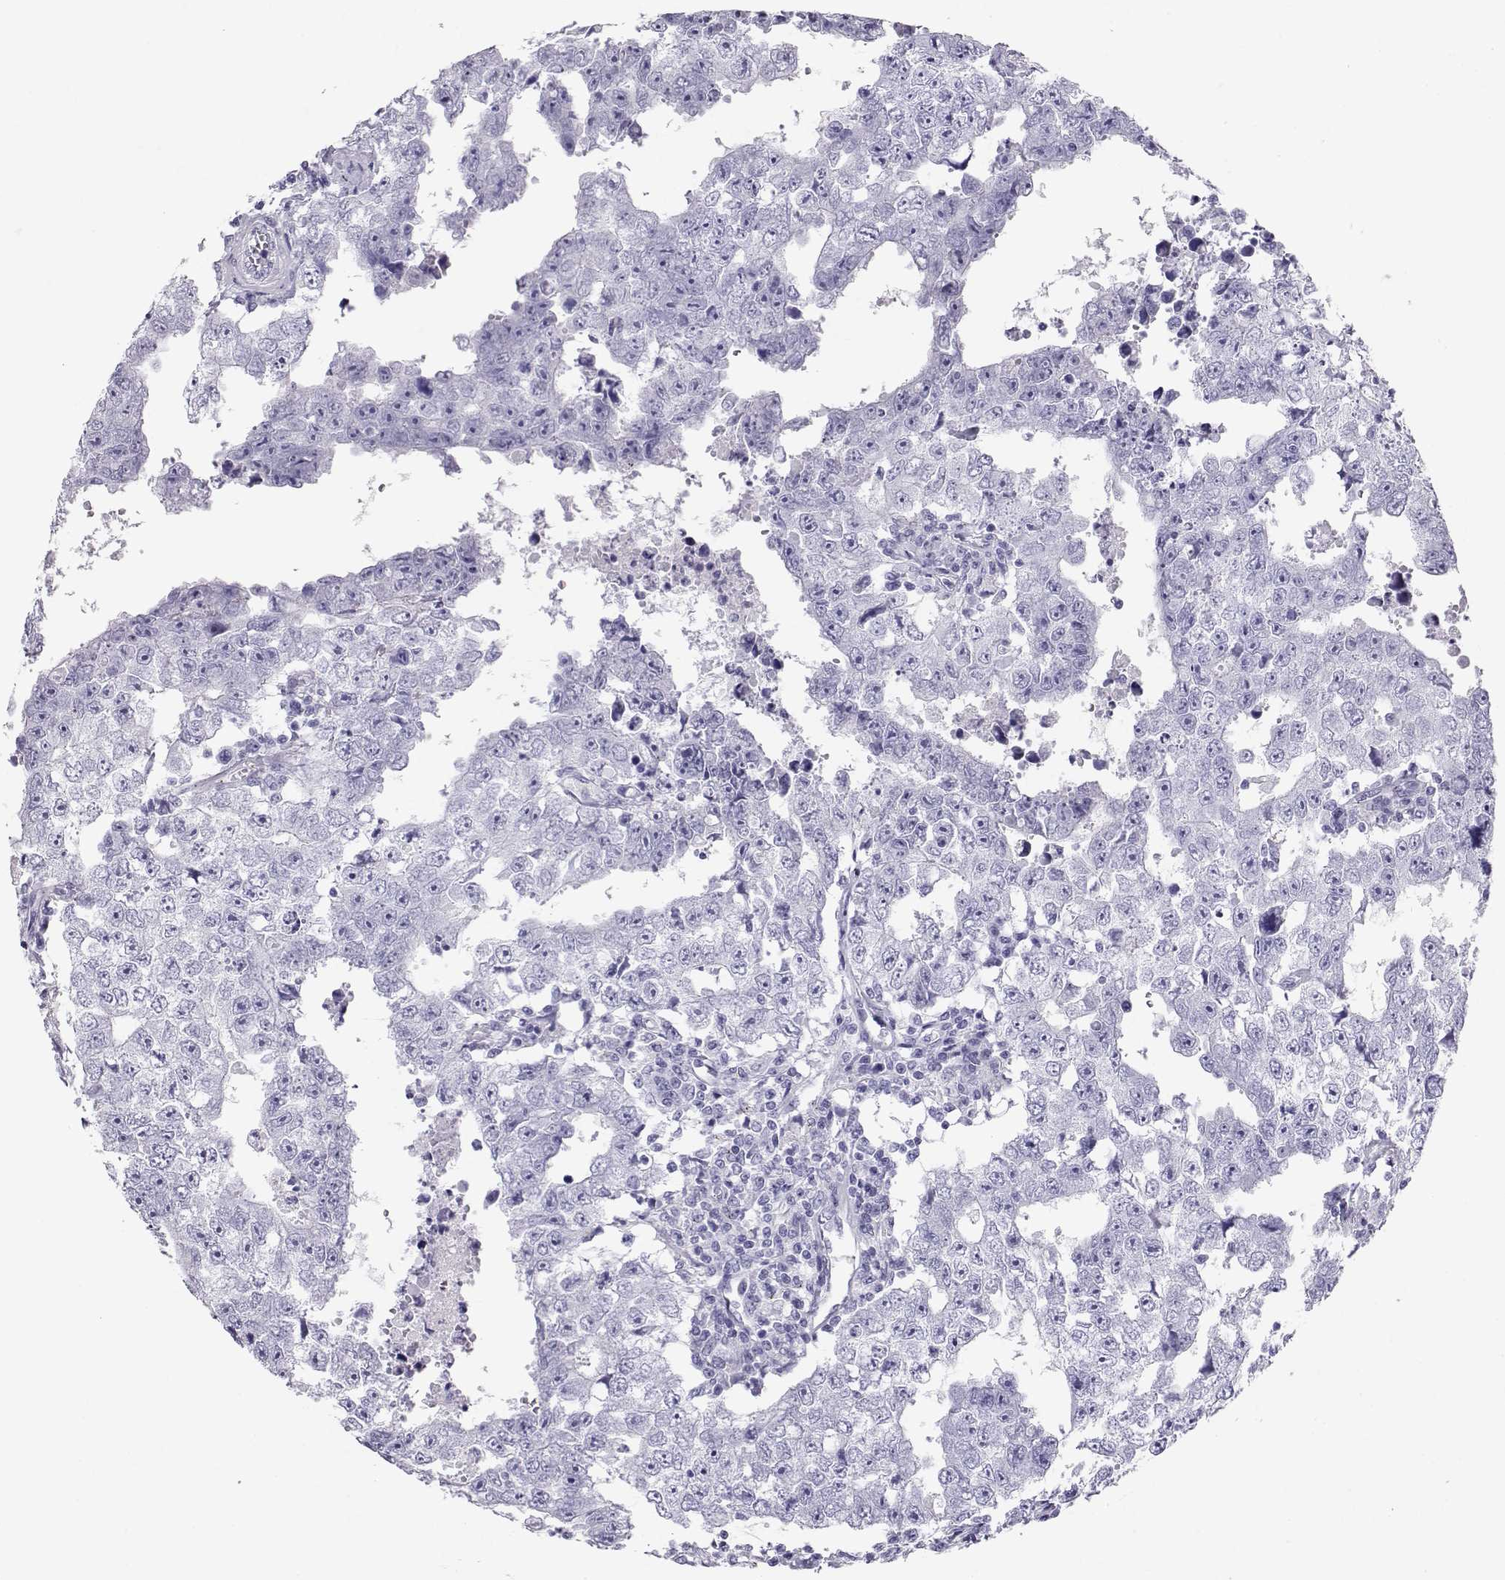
{"staining": {"intensity": "negative", "quantity": "none", "location": "none"}, "tissue": "testis cancer", "cell_type": "Tumor cells", "image_type": "cancer", "snomed": [{"axis": "morphology", "description": "Carcinoma, Embryonal, NOS"}, {"axis": "topography", "description": "Testis"}], "caption": "High magnification brightfield microscopy of embryonal carcinoma (testis) stained with DAB (brown) and counterstained with hematoxylin (blue): tumor cells show no significant positivity.", "gene": "RD3", "patient": {"sex": "male", "age": 36}}